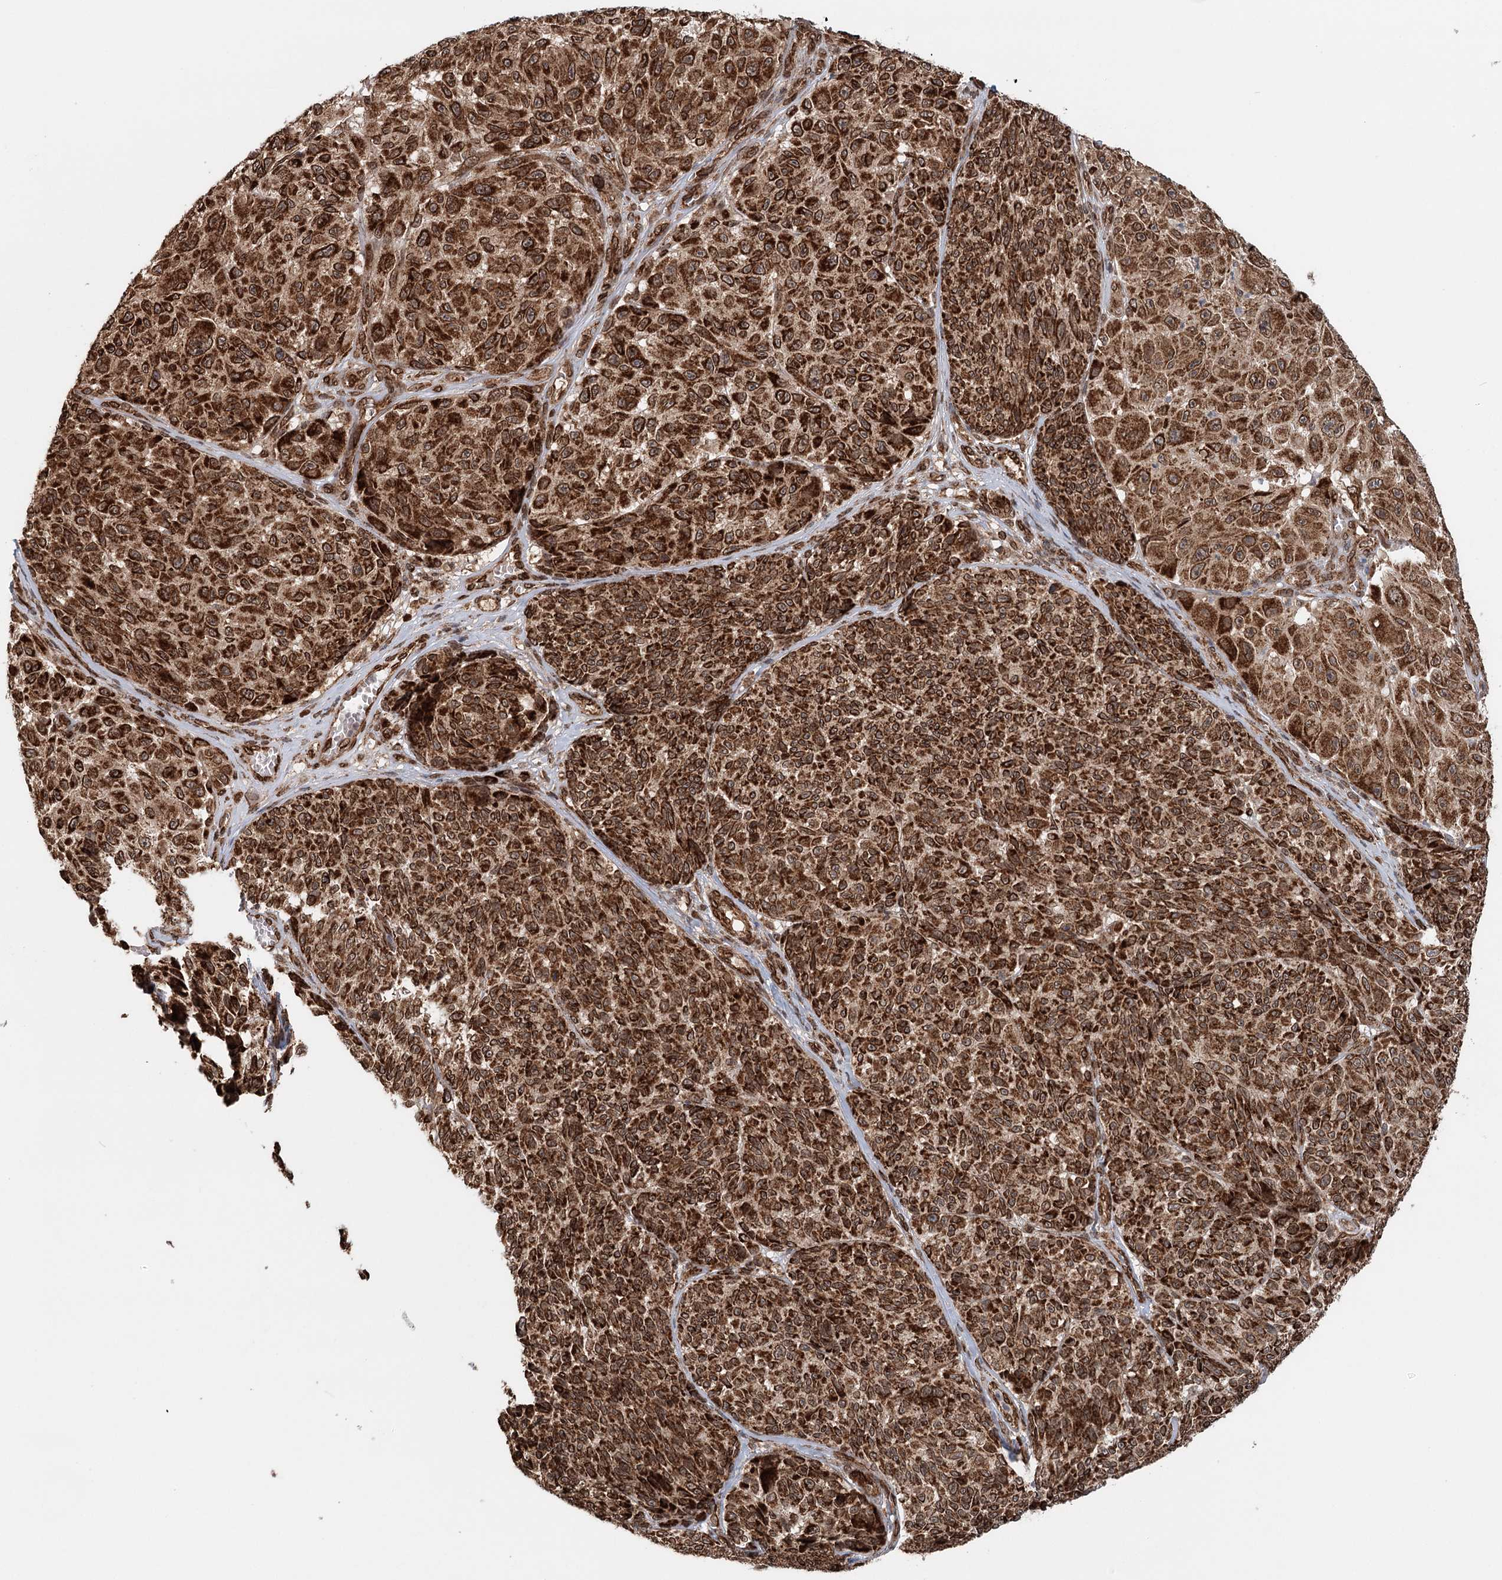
{"staining": {"intensity": "strong", "quantity": ">75%", "location": "cytoplasmic/membranous"}, "tissue": "melanoma", "cell_type": "Tumor cells", "image_type": "cancer", "snomed": [{"axis": "morphology", "description": "Malignant melanoma, NOS"}, {"axis": "topography", "description": "Skin"}], "caption": "About >75% of tumor cells in malignant melanoma demonstrate strong cytoplasmic/membranous protein expression as visualized by brown immunohistochemical staining.", "gene": "BCKDHA", "patient": {"sex": "male", "age": 83}}